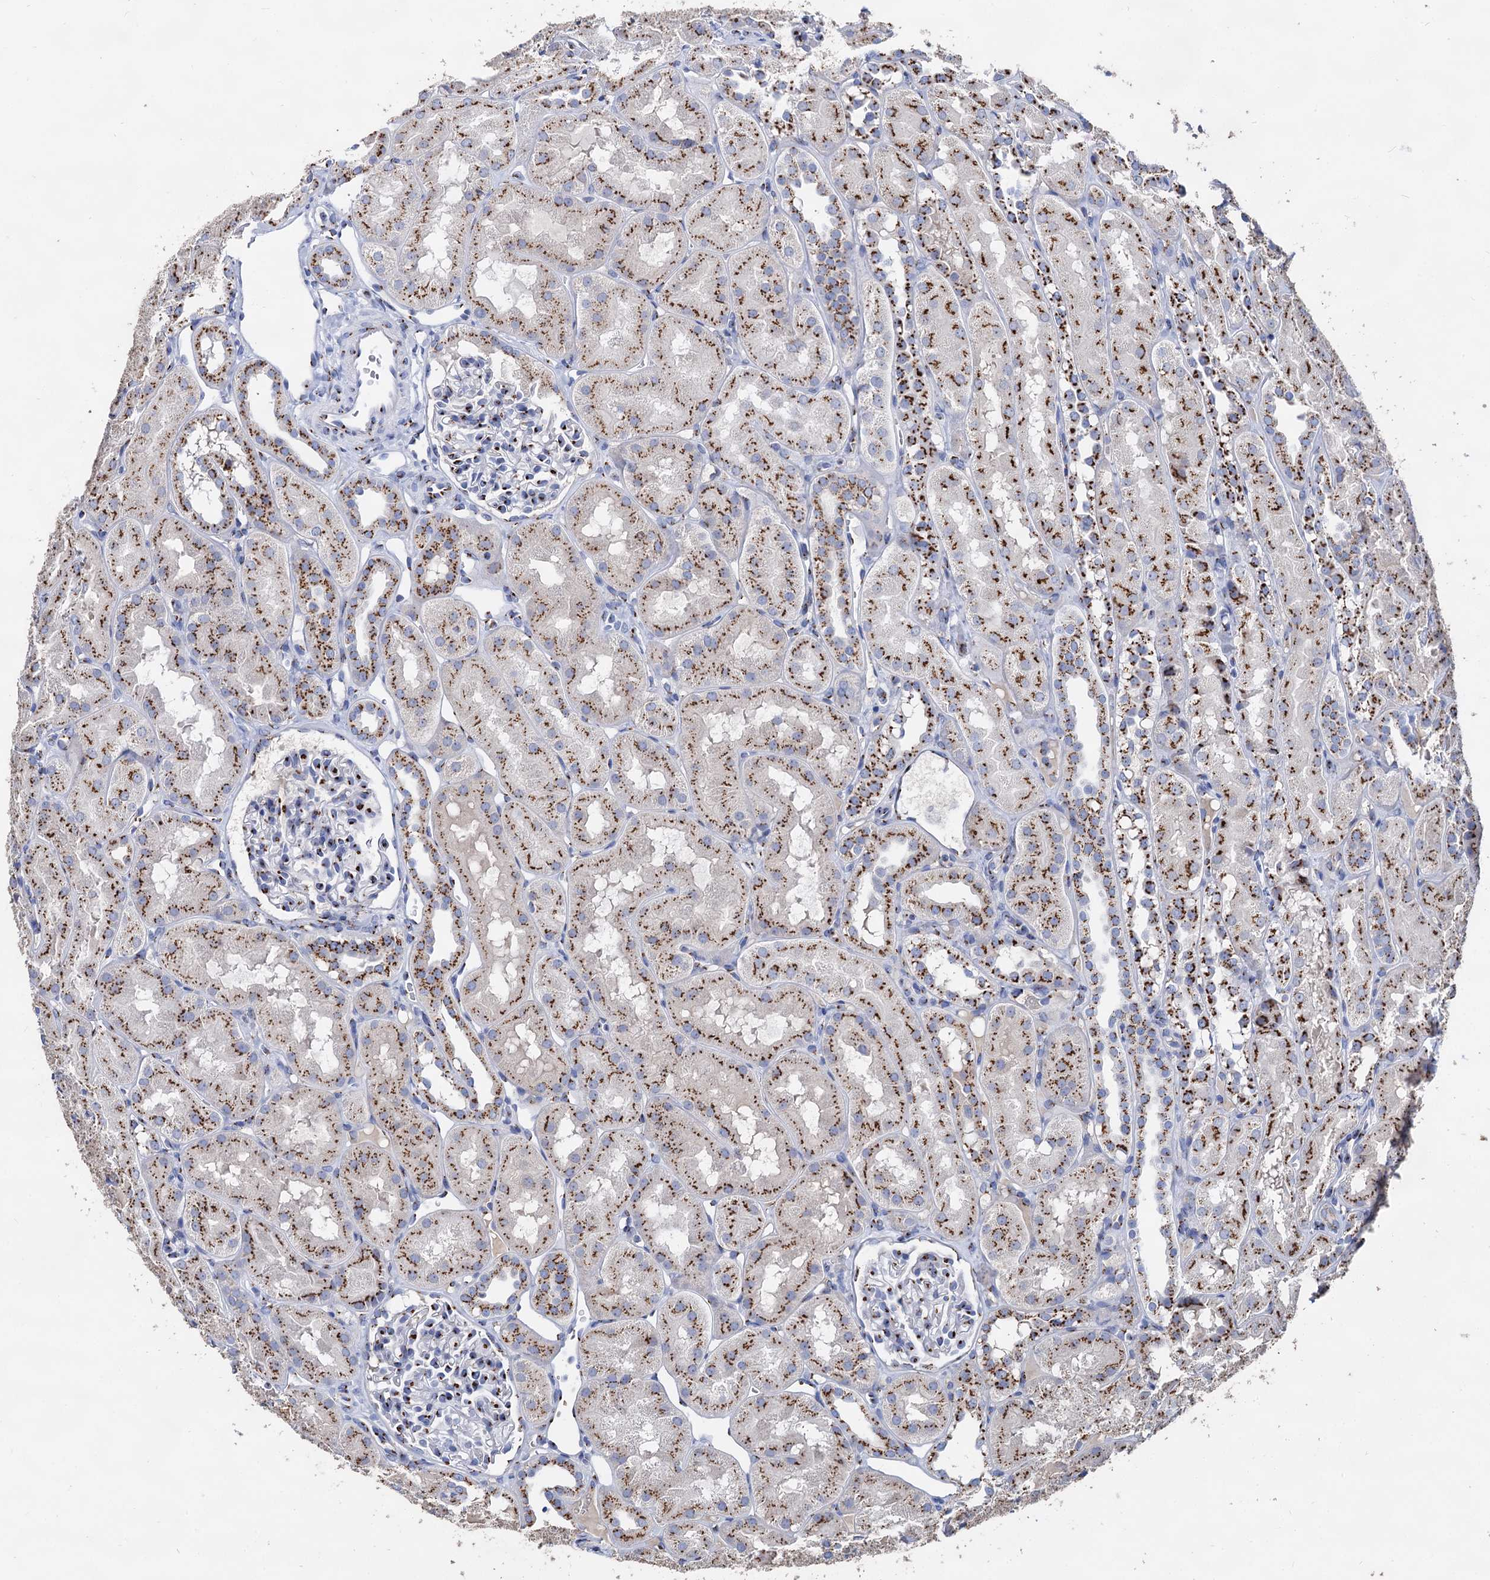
{"staining": {"intensity": "strong", "quantity": "25%-75%", "location": "cytoplasmic/membranous"}, "tissue": "kidney", "cell_type": "Cells in glomeruli", "image_type": "normal", "snomed": [{"axis": "morphology", "description": "Normal tissue, NOS"}, {"axis": "topography", "description": "Kidney"}, {"axis": "topography", "description": "Urinary bladder"}], "caption": "The photomicrograph displays immunohistochemical staining of unremarkable kidney. There is strong cytoplasmic/membranous staining is present in about 25%-75% of cells in glomeruli. The protein is stained brown, and the nuclei are stained in blue (DAB (3,3'-diaminobenzidine) IHC with brightfield microscopy, high magnification).", "gene": "TM9SF3", "patient": {"sex": "male", "age": 16}}